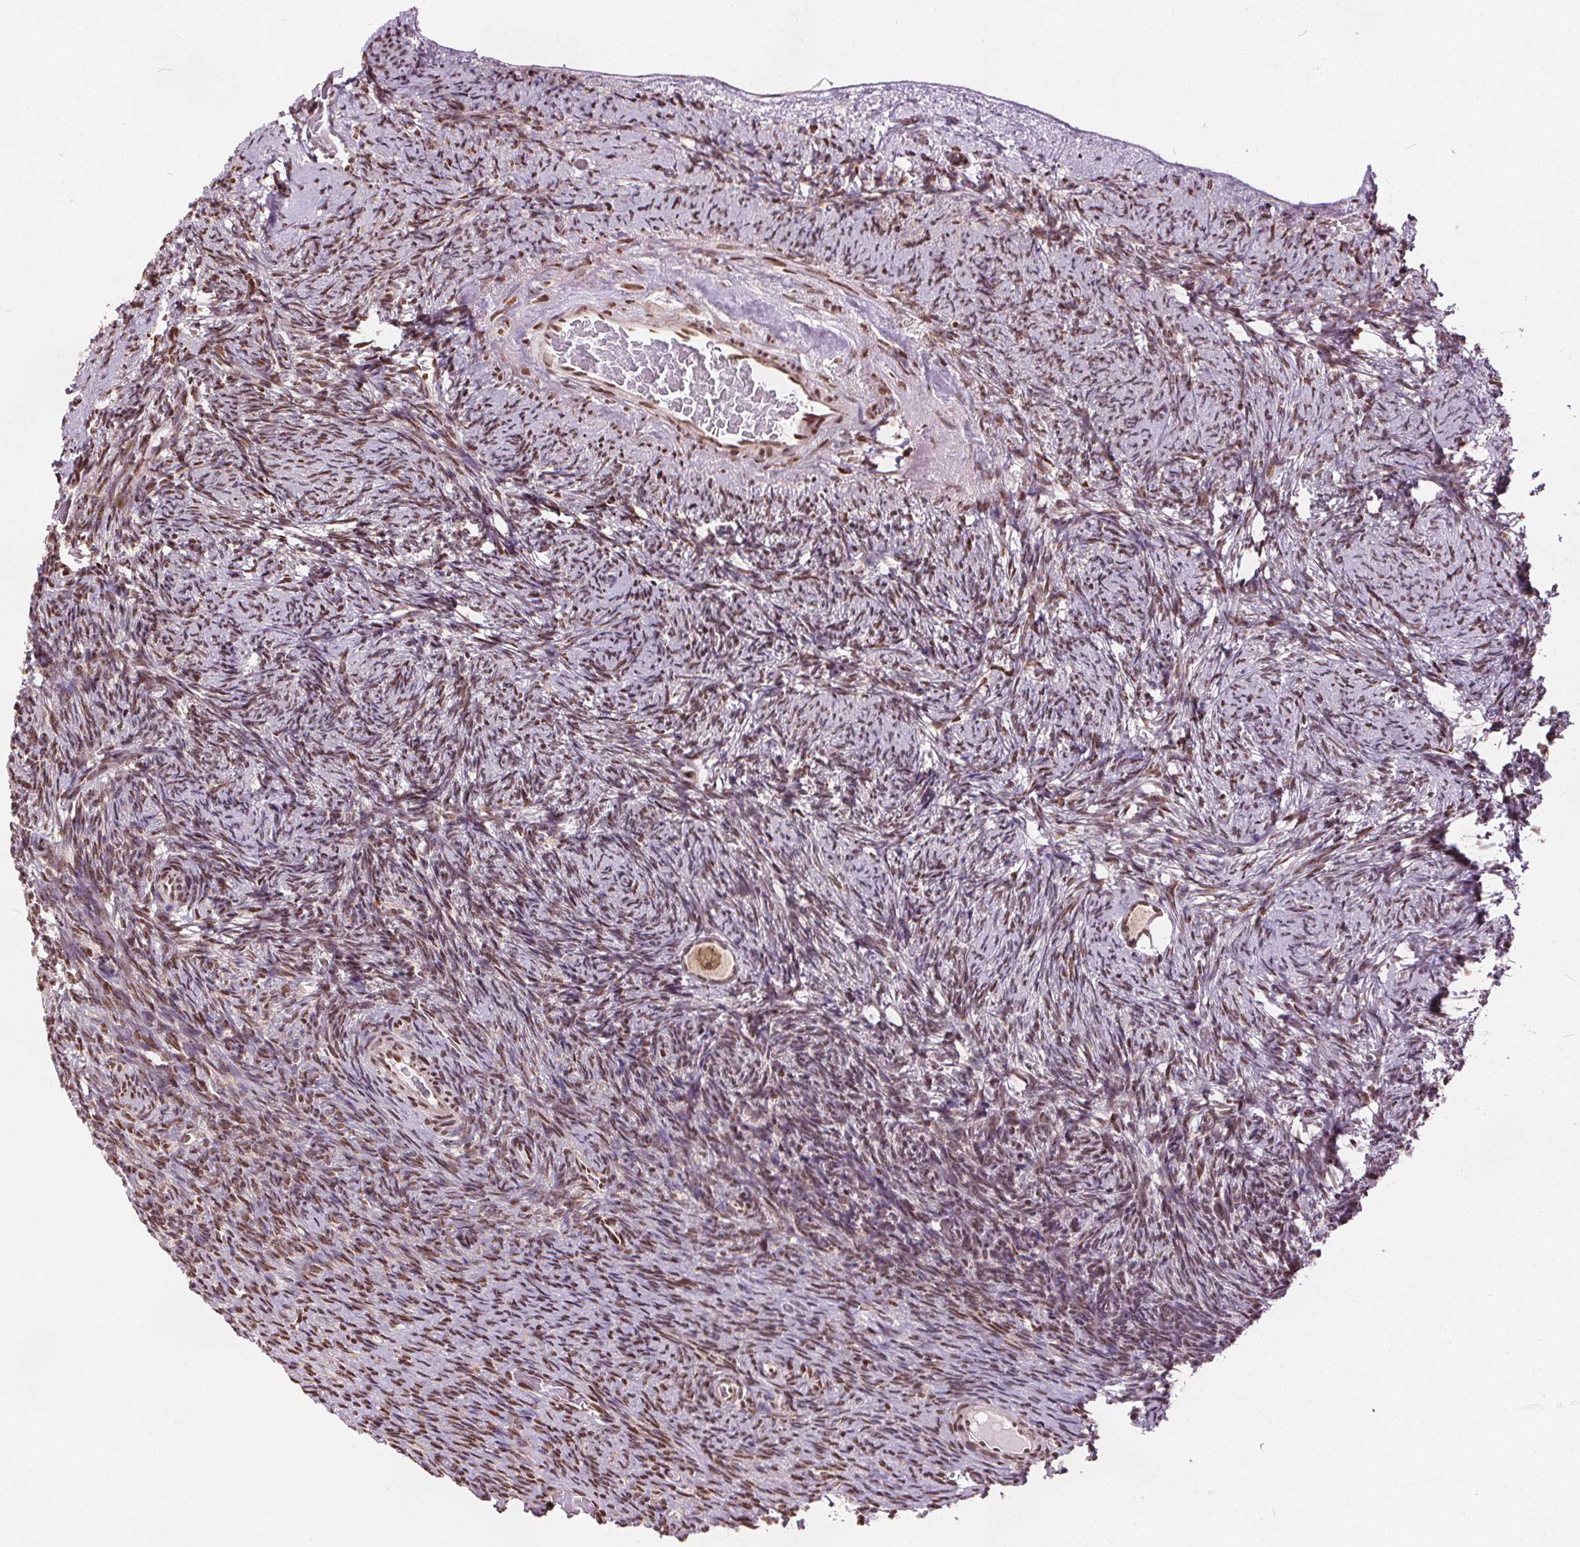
{"staining": {"intensity": "moderate", "quantity": ">75%", "location": "nuclear"}, "tissue": "ovary", "cell_type": "Follicle cells", "image_type": "normal", "snomed": [{"axis": "morphology", "description": "Normal tissue, NOS"}, {"axis": "topography", "description": "Ovary"}], "caption": "Protein analysis of normal ovary demonstrates moderate nuclear positivity in approximately >75% of follicle cells. The staining was performed using DAB to visualize the protein expression in brown, while the nuclei were stained in blue with hematoxylin (Magnification: 20x).", "gene": "ISLR2", "patient": {"sex": "female", "age": 34}}